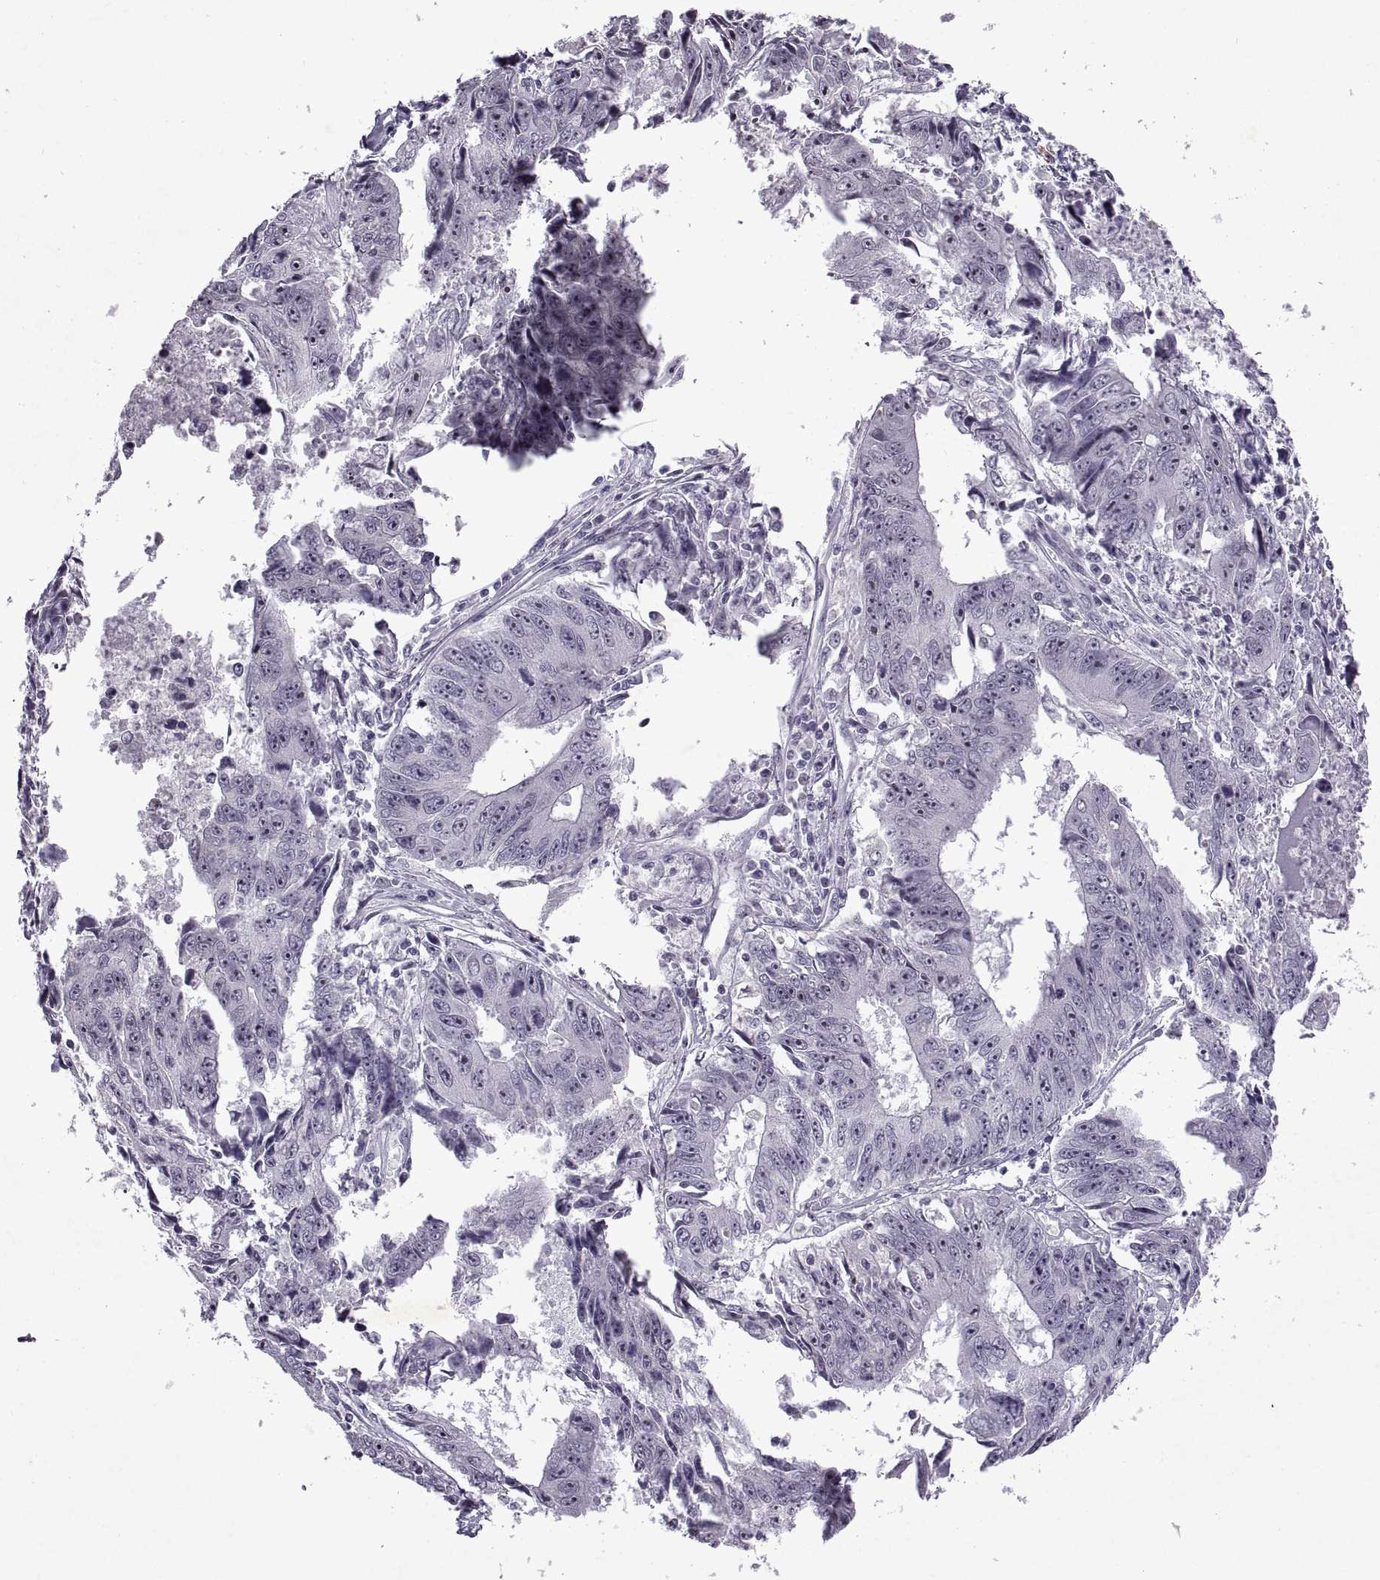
{"staining": {"intensity": "negative", "quantity": "none", "location": "none"}, "tissue": "liver cancer", "cell_type": "Tumor cells", "image_type": "cancer", "snomed": [{"axis": "morphology", "description": "Cholangiocarcinoma"}, {"axis": "topography", "description": "Liver"}], "caption": "The IHC histopathology image has no significant staining in tumor cells of cholangiocarcinoma (liver) tissue.", "gene": "SINHCAF", "patient": {"sex": "male", "age": 65}}